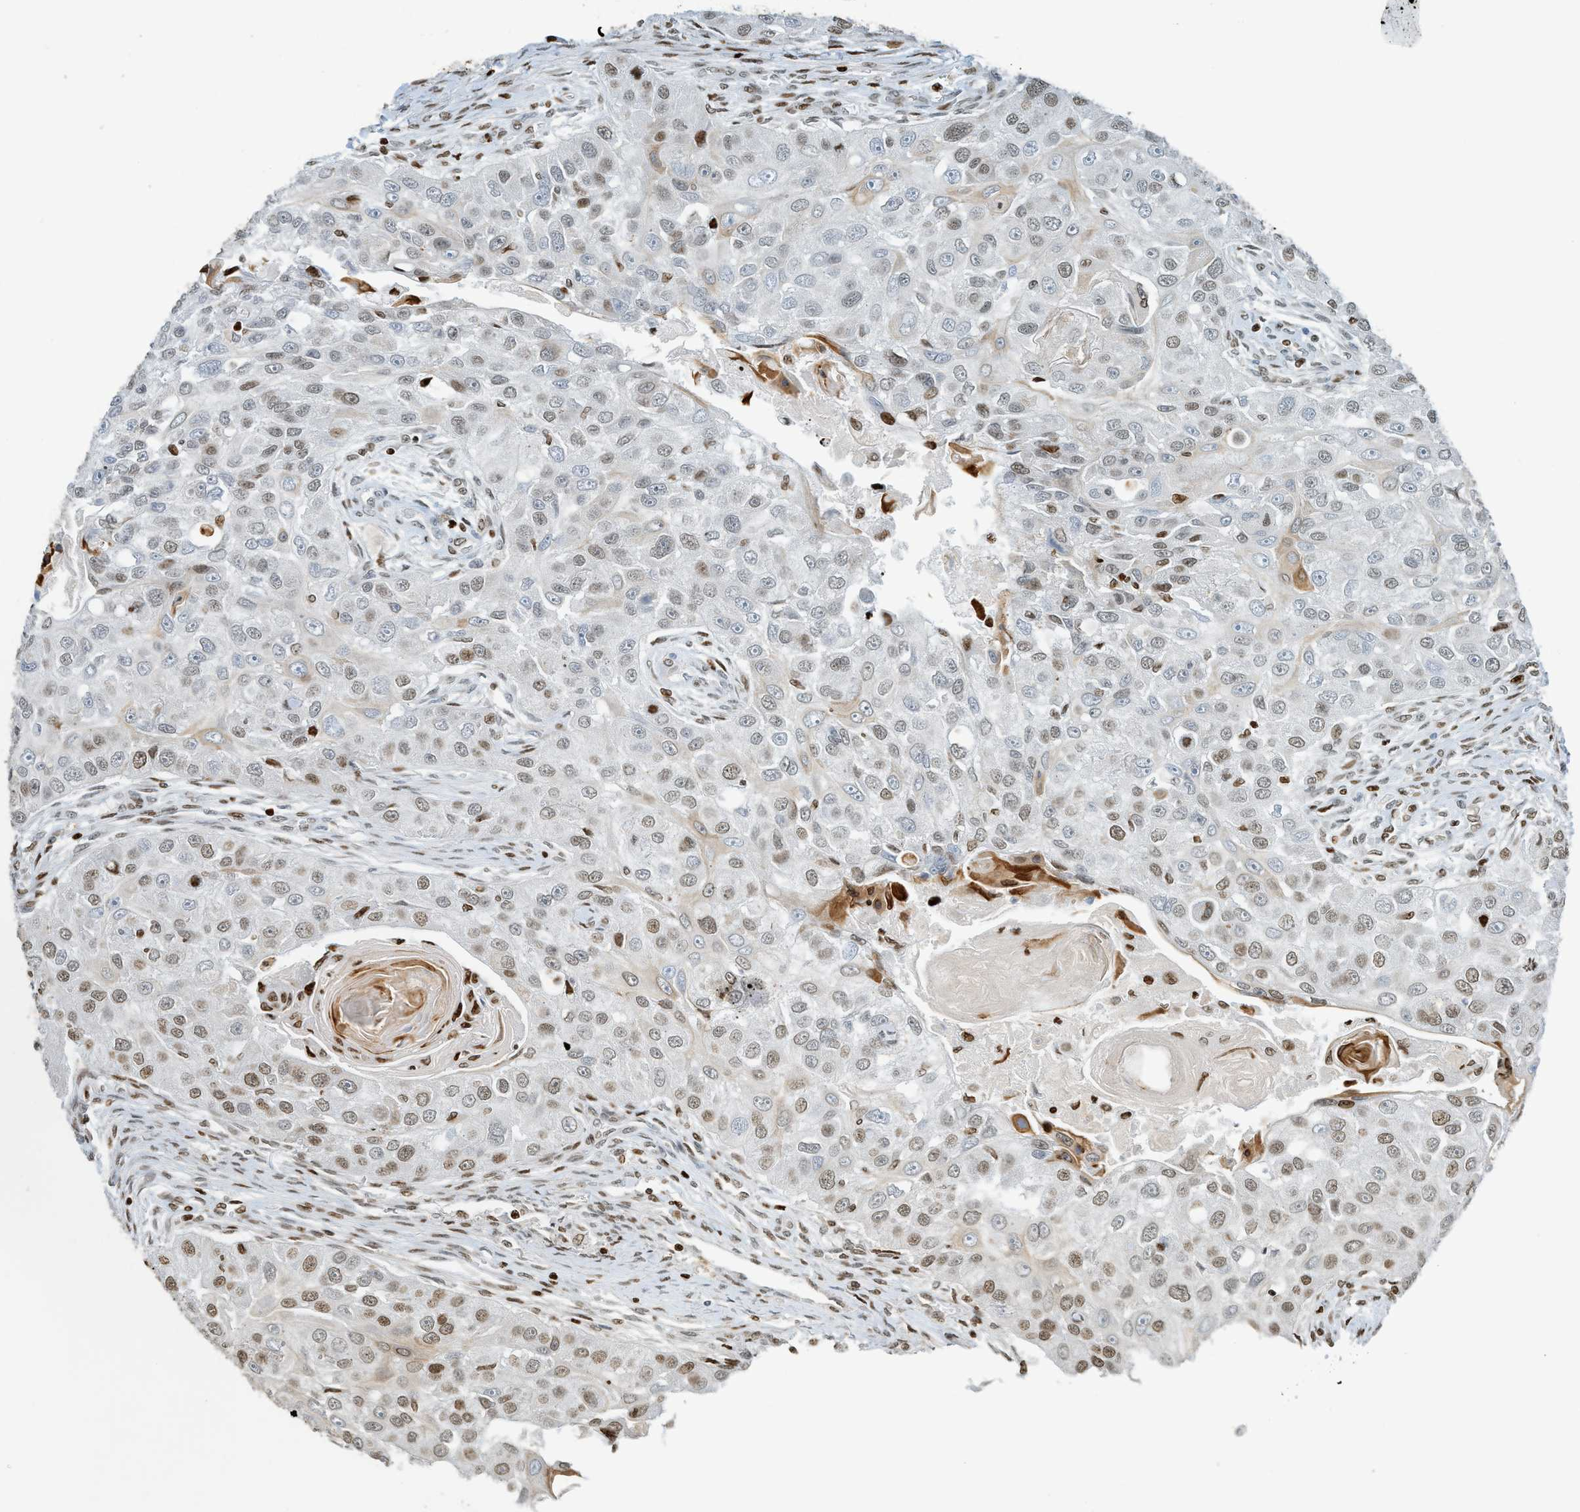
{"staining": {"intensity": "moderate", "quantity": "25%-75%", "location": "nuclear"}, "tissue": "head and neck cancer", "cell_type": "Tumor cells", "image_type": "cancer", "snomed": [{"axis": "morphology", "description": "Normal tissue, NOS"}, {"axis": "morphology", "description": "Squamous cell carcinoma, NOS"}, {"axis": "topography", "description": "Skeletal muscle"}, {"axis": "topography", "description": "Head-Neck"}], "caption": "Immunohistochemical staining of head and neck cancer (squamous cell carcinoma) exhibits medium levels of moderate nuclear expression in approximately 25%-75% of tumor cells. The protein of interest is shown in brown color, while the nuclei are stained blue.", "gene": "SH3D19", "patient": {"sex": "male", "age": 51}}